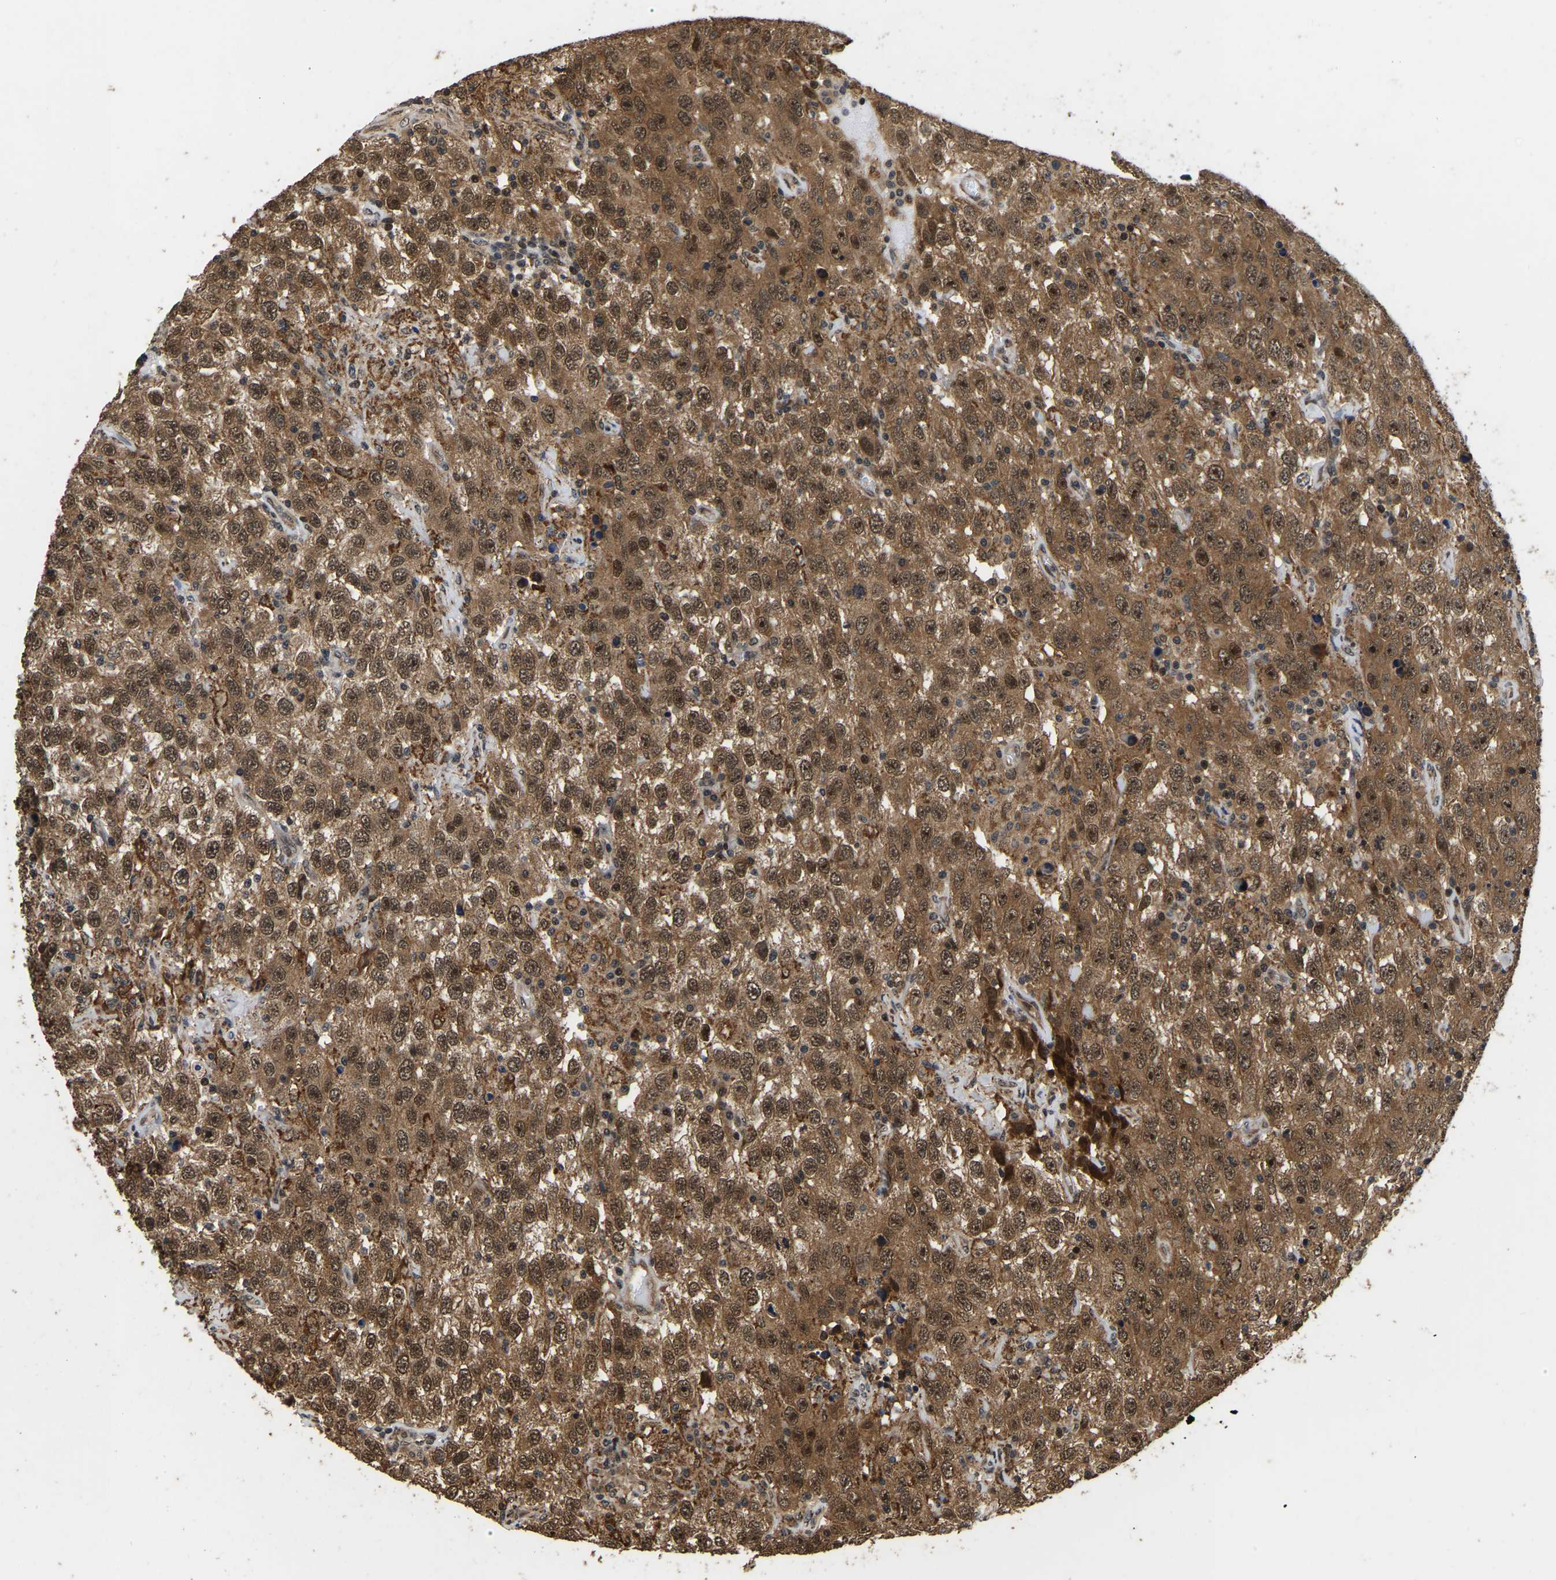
{"staining": {"intensity": "moderate", "quantity": ">75%", "location": "cytoplasmic/membranous,nuclear"}, "tissue": "testis cancer", "cell_type": "Tumor cells", "image_type": "cancer", "snomed": [{"axis": "morphology", "description": "Seminoma, NOS"}, {"axis": "topography", "description": "Testis"}], "caption": "A micrograph of testis cancer (seminoma) stained for a protein shows moderate cytoplasmic/membranous and nuclear brown staining in tumor cells.", "gene": "CIAO1", "patient": {"sex": "male", "age": 41}}